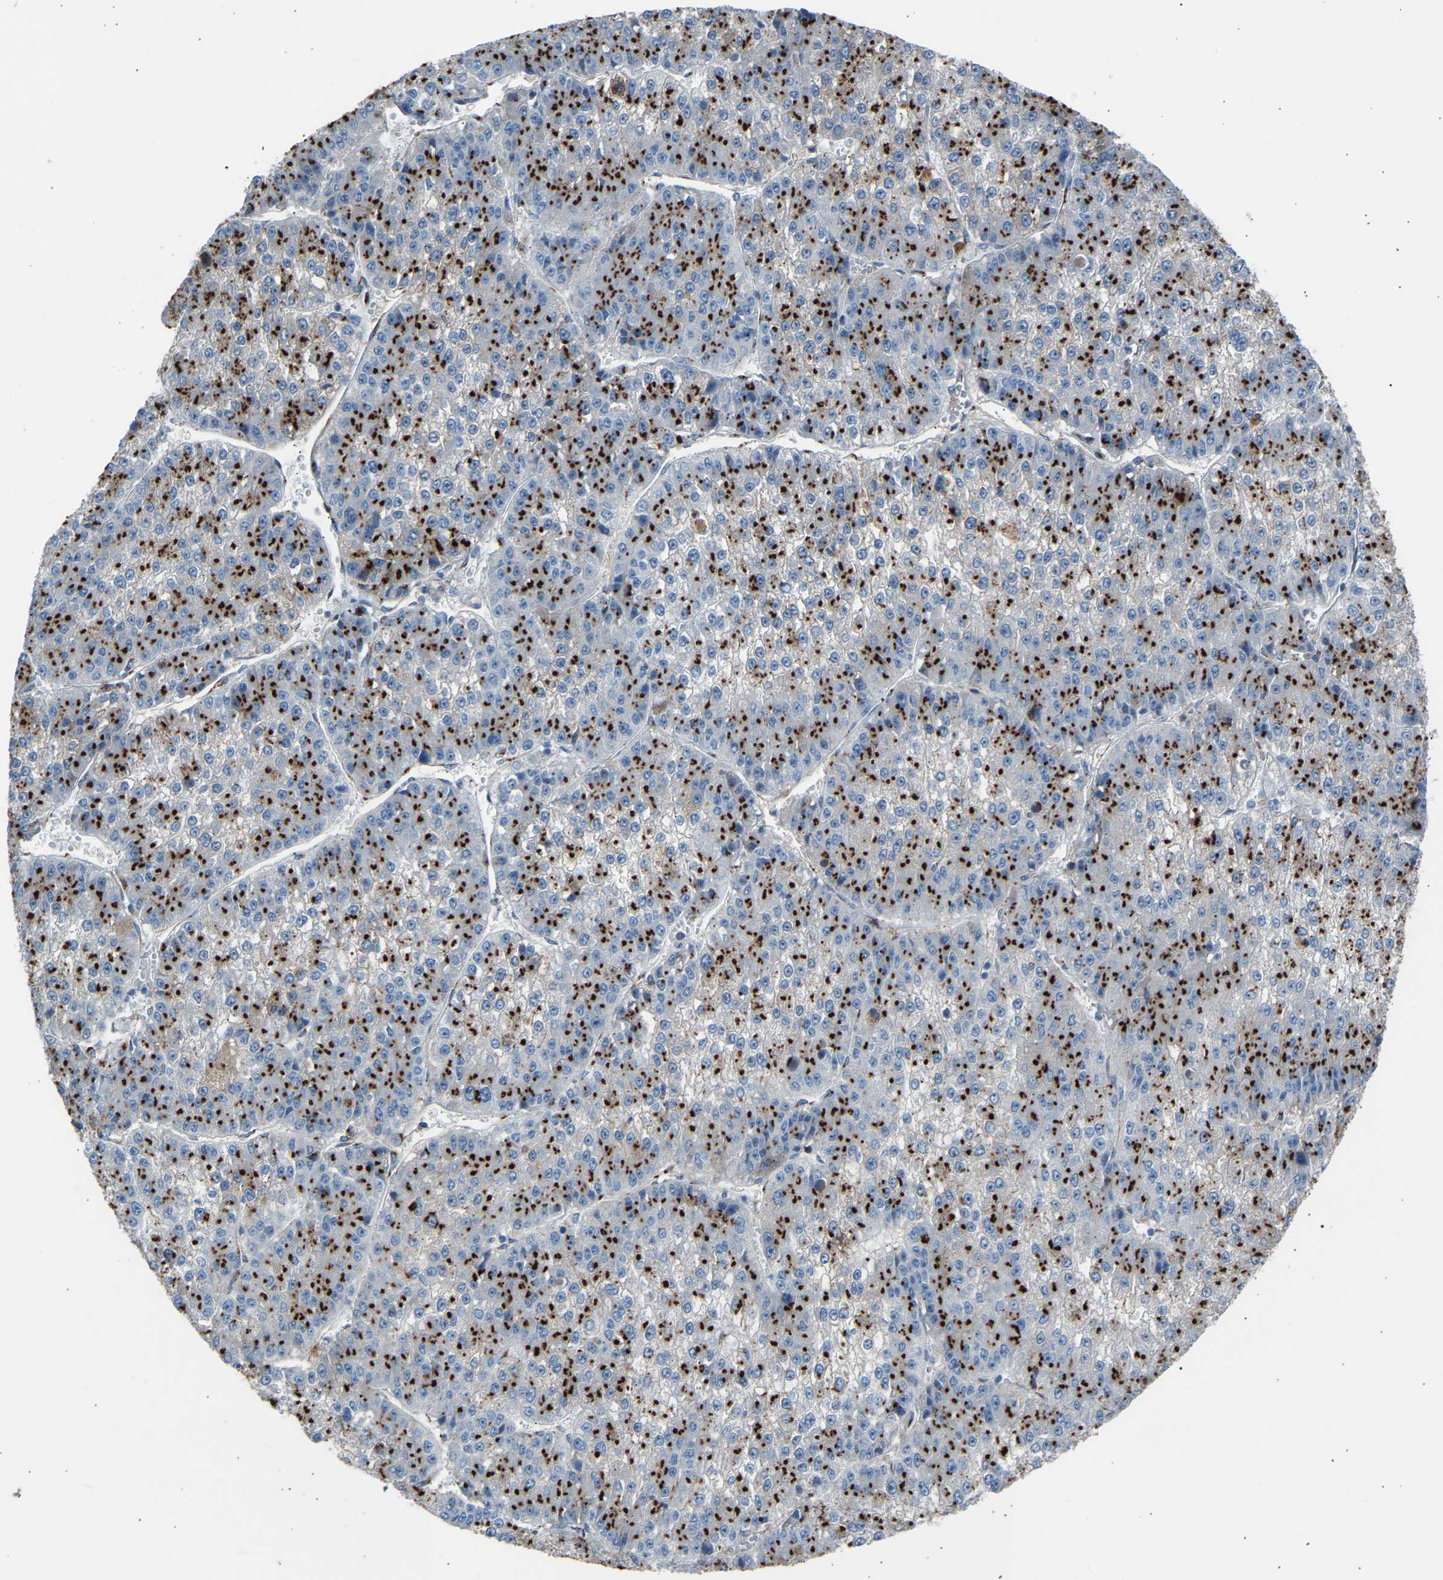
{"staining": {"intensity": "strong", "quantity": ">75%", "location": "cytoplasmic/membranous"}, "tissue": "liver cancer", "cell_type": "Tumor cells", "image_type": "cancer", "snomed": [{"axis": "morphology", "description": "Carcinoma, Hepatocellular, NOS"}, {"axis": "topography", "description": "Liver"}], "caption": "A brown stain highlights strong cytoplasmic/membranous positivity of a protein in human liver cancer tumor cells.", "gene": "CYREN", "patient": {"sex": "female", "age": 73}}